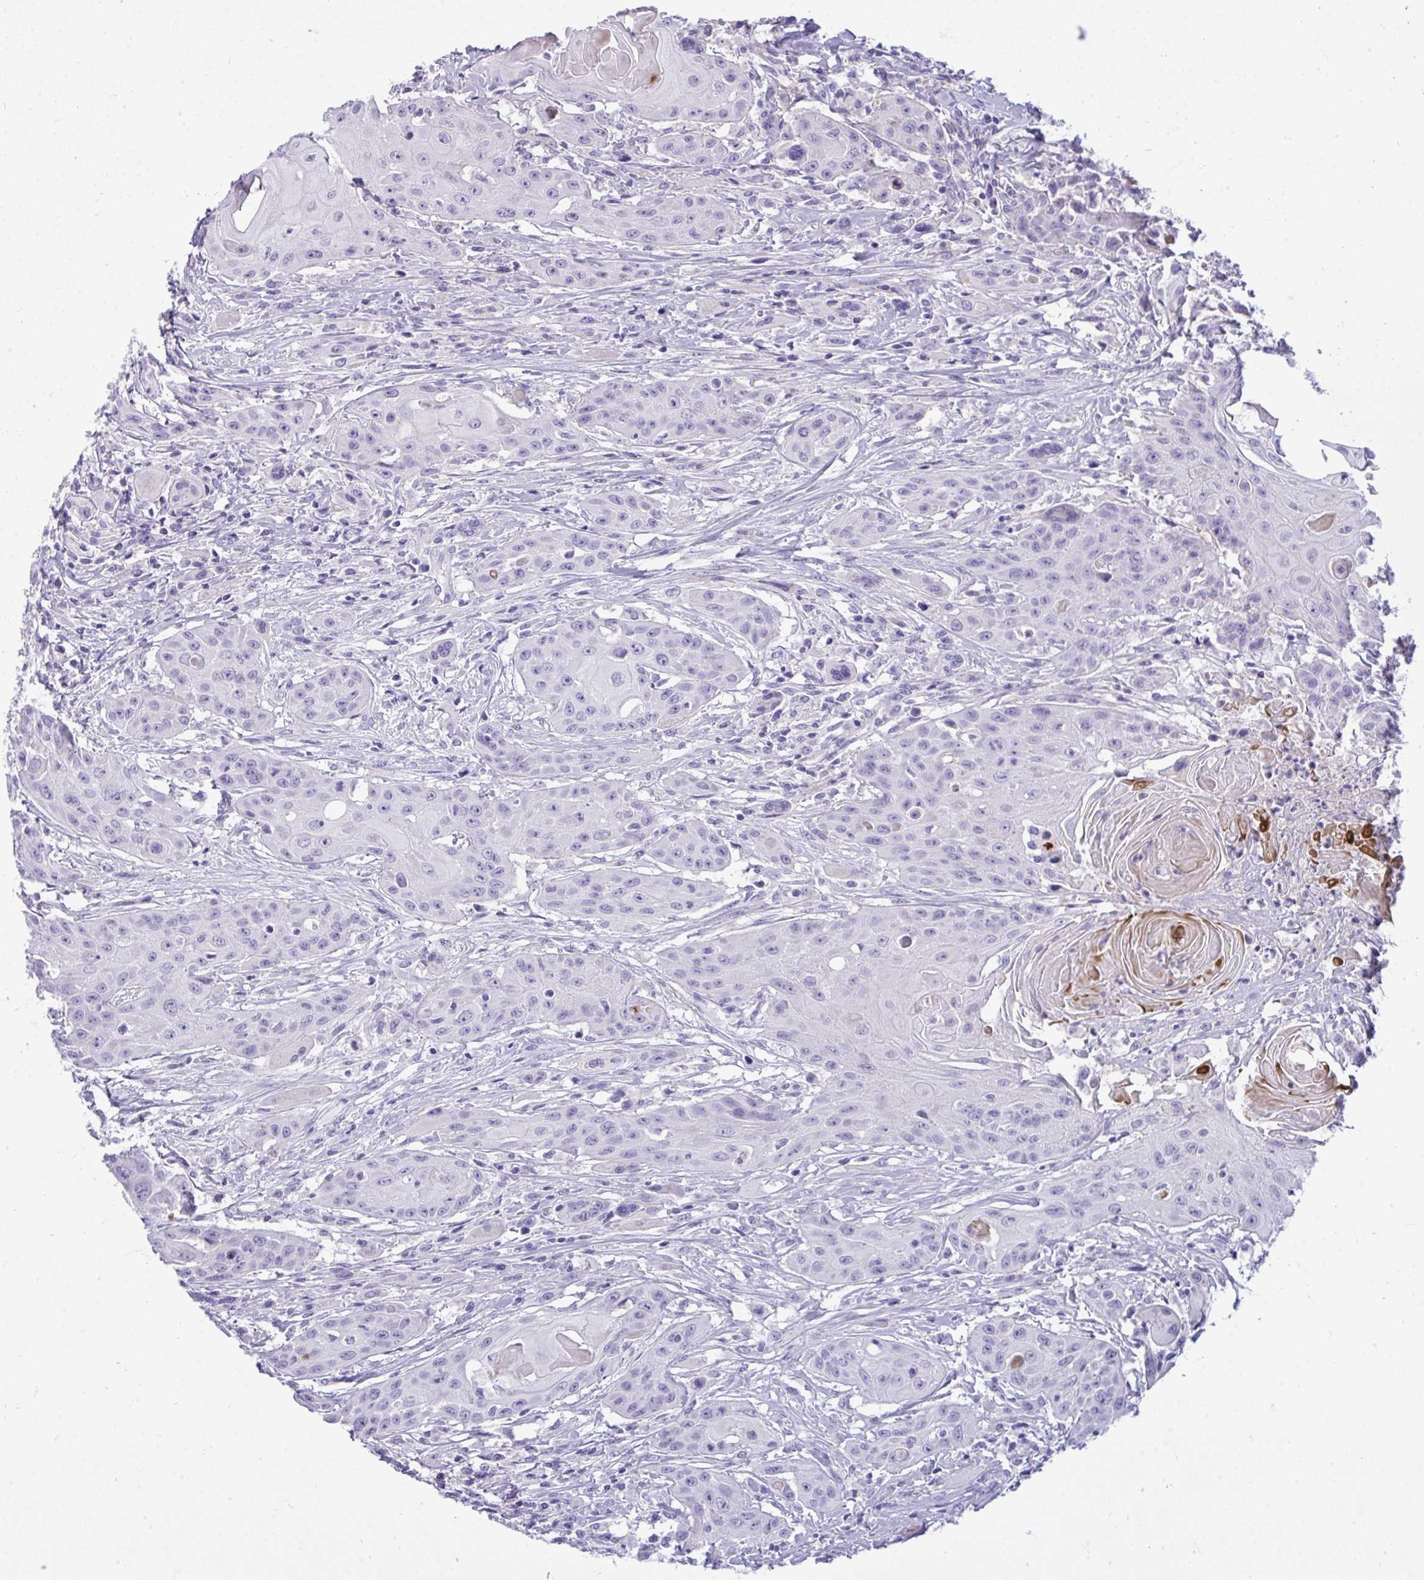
{"staining": {"intensity": "negative", "quantity": "none", "location": "none"}, "tissue": "head and neck cancer", "cell_type": "Tumor cells", "image_type": "cancer", "snomed": [{"axis": "morphology", "description": "Squamous cell carcinoma, NOS"}, {"axis": "topography", "description": "Oral tissue"}, {"axis": "topography", "description": "Head-Neck"}, {"axis": "topography", "description": "Neck, NOS"}], "caption": "Head and neck cancer was stained to show a protein in brown. There is no significant expression in tumor cells.", "gene": "PIGZ", "patient": {"sex": "female", "age": 55}}